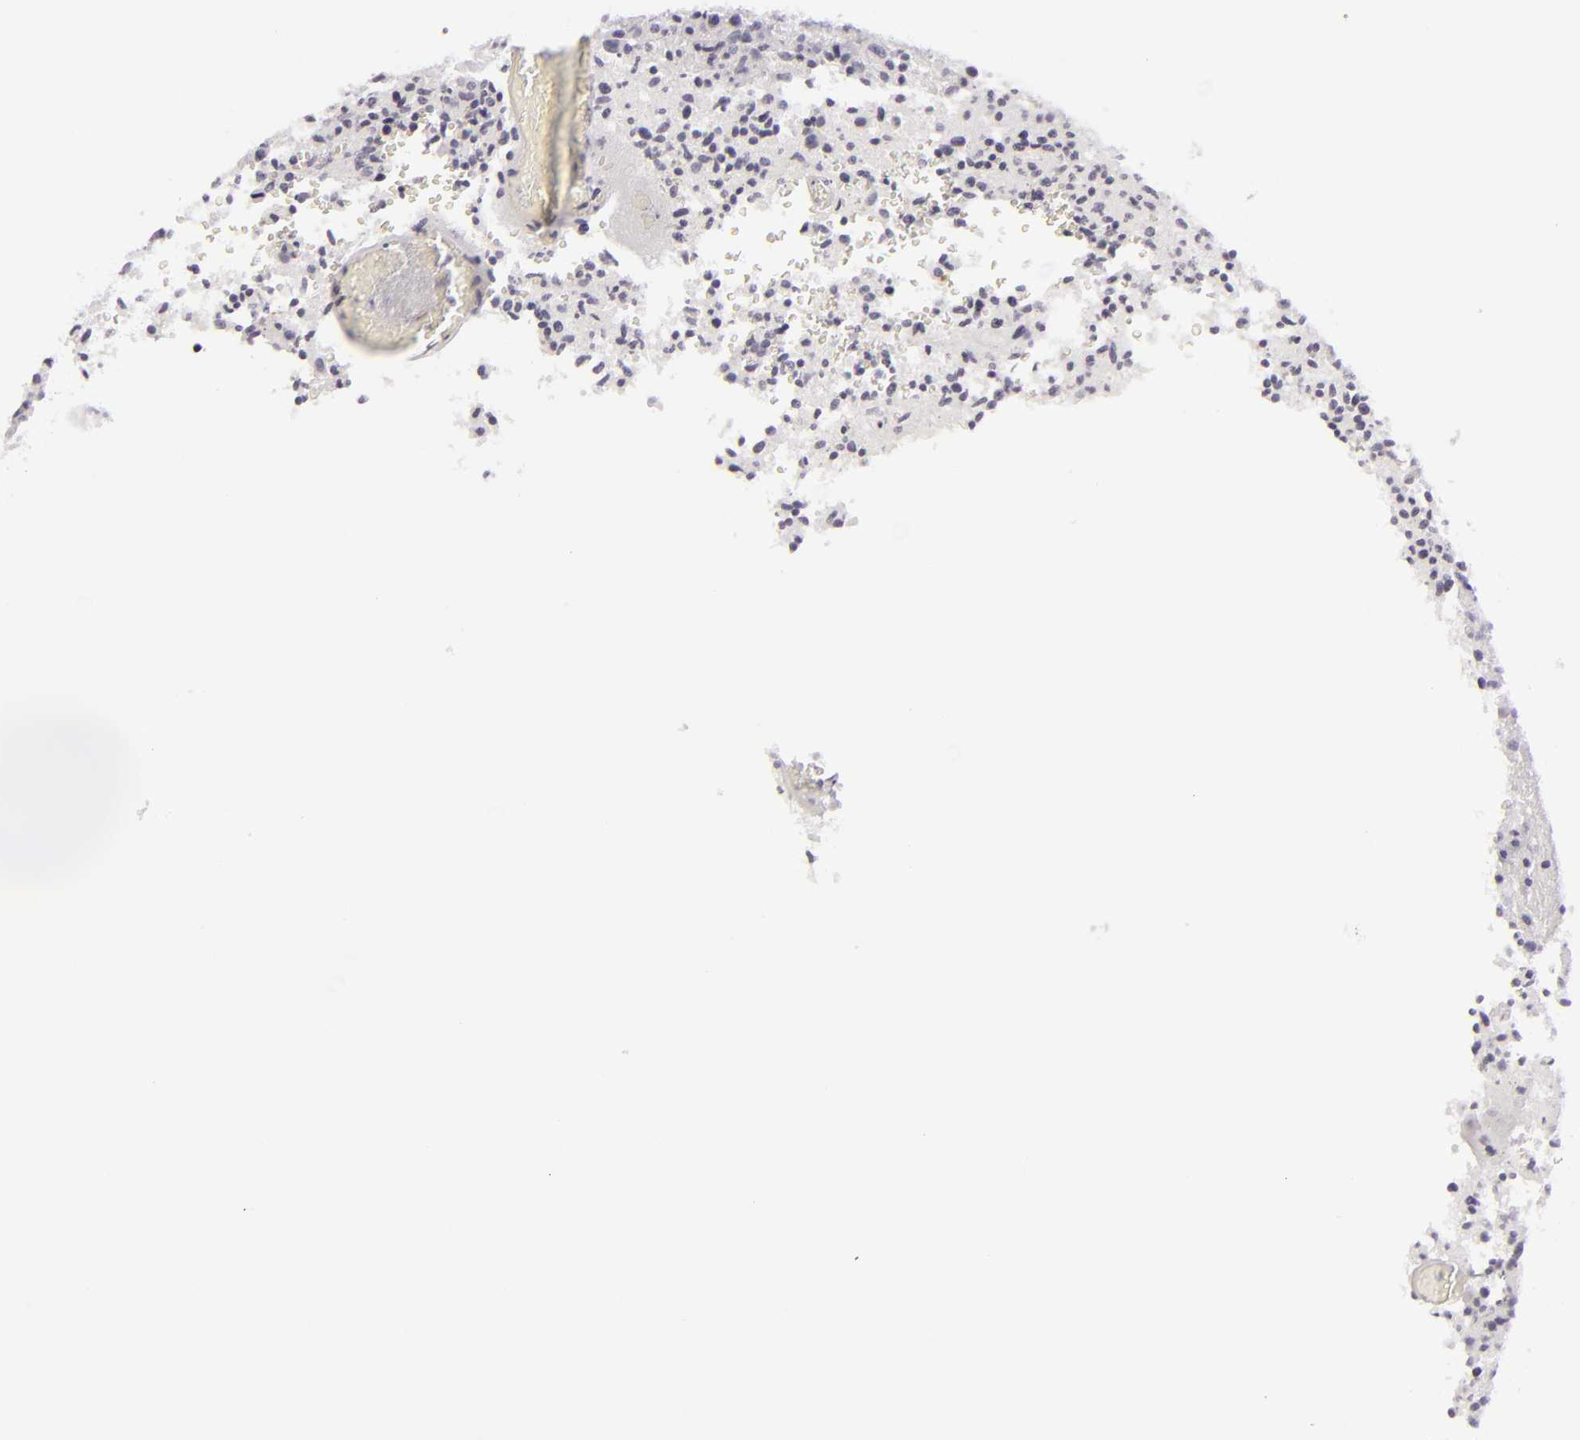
{"staining": {"intensity": "negative", "quantity": "none", "location": "none"}, "tissue": "glioma", "cell_type": "Tumor cells", "image_type": "cancer", "snomed": [{"axis": "morphology", "description": "Glioma, malignant, High grade"}, {"axis": "topography", "description": "Brain"}], "caption": "Tumor cells show no significant protein staining in glioma.", "gene": "JUP", "patient": {"sex": "male", "age": 36}}